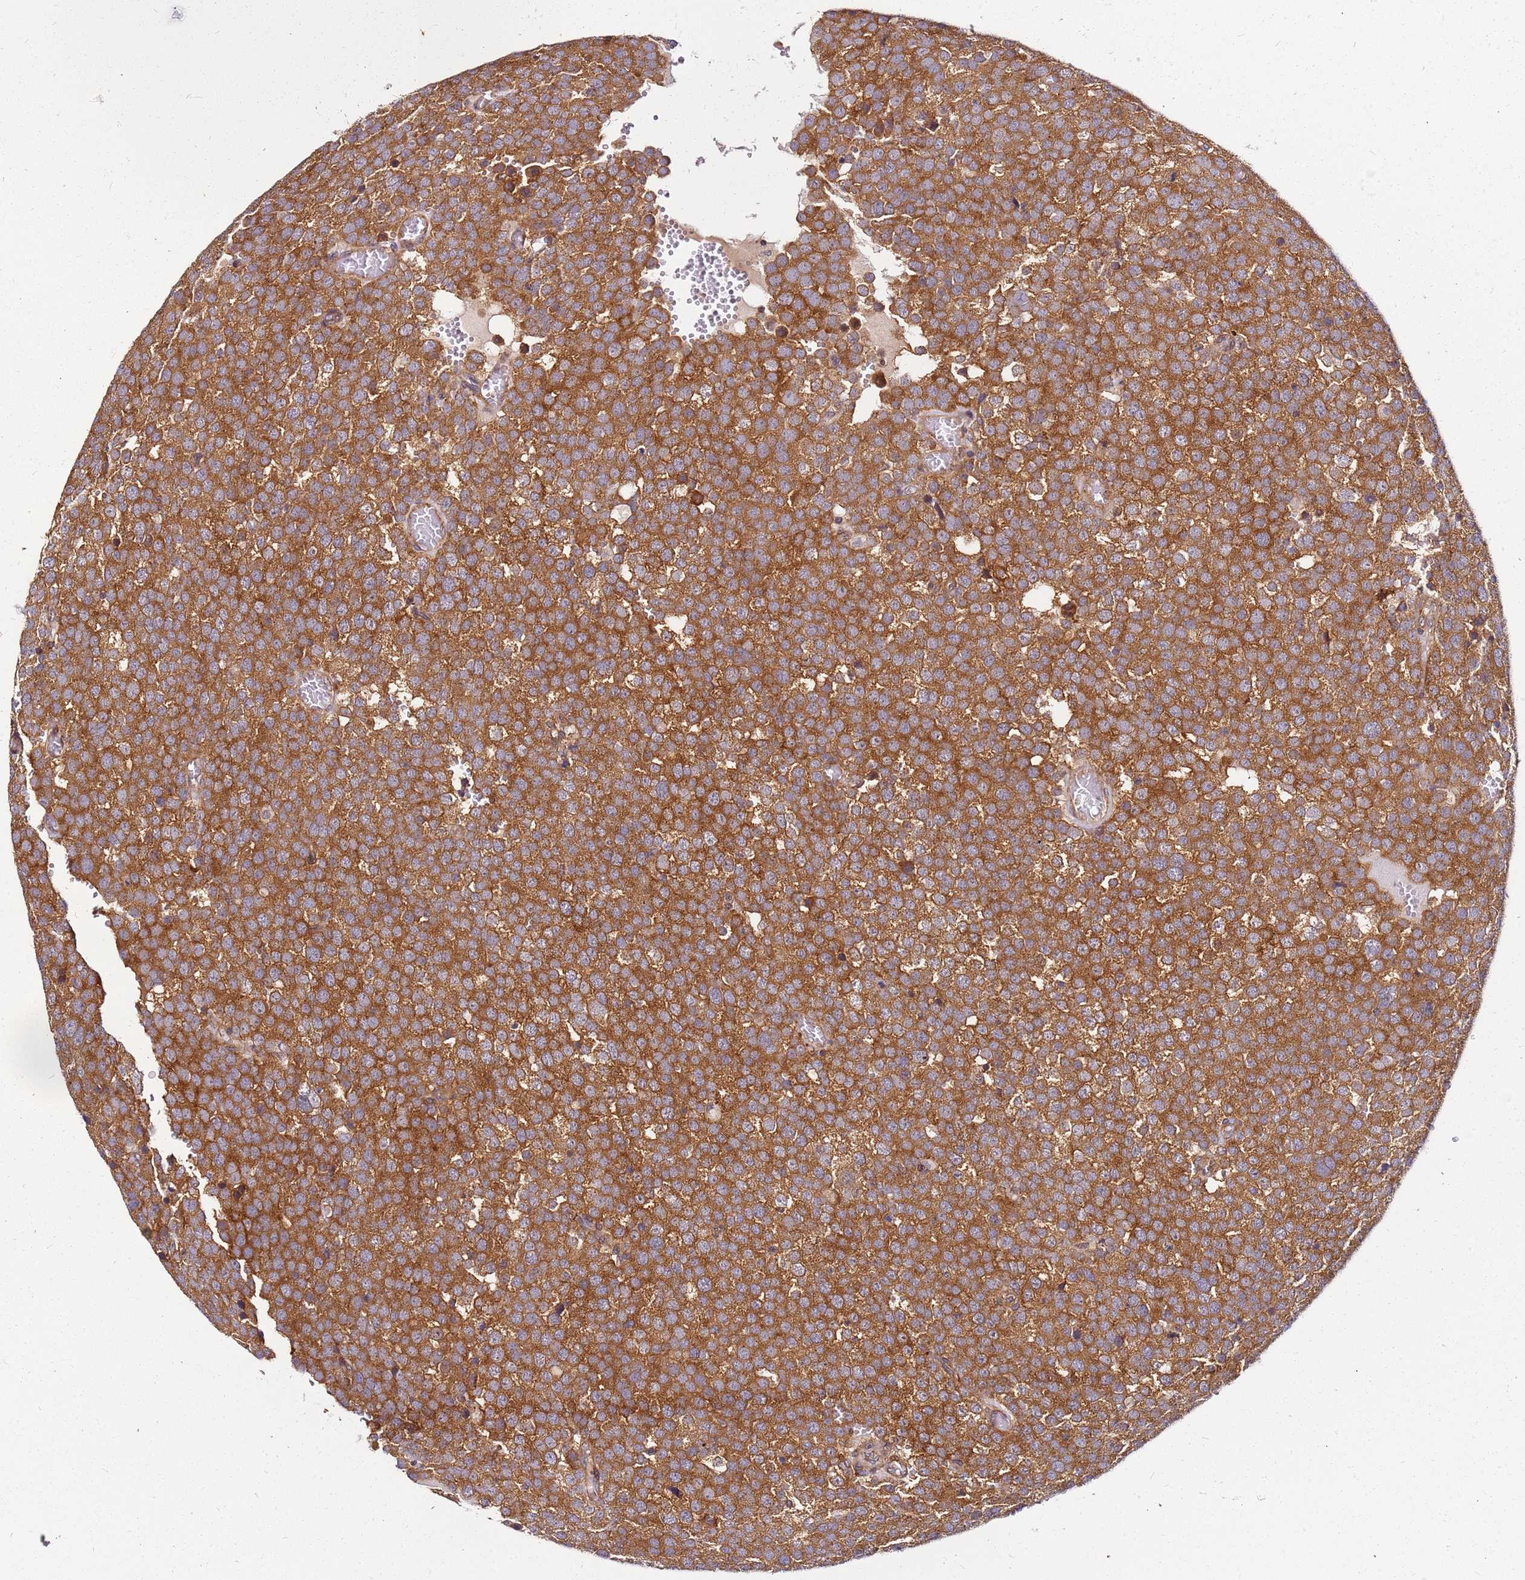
{"staining": {"intensity": "strong", "quantity": ">75%", "location": "cytoplasmic/membranous"}, "tissue": "testis cancer", "cell_type": "Tumor cells", "image_type": "cancer", "snomed": [{"axis": "morphology", "description": "Normal tissue, NOS"}, {"axis": "morphology", "description": "Seminoma, NOS"}, {"axis": "topography", "description": "Testis"}], "caption": "IHC photomicrograph of human testis cancer (seminoma) stained for a protein (brown), which shows high levels of strong cytoplasmic/membranous staining in approximately >75% of tumor cells.", "gene": "PIH1D1", "patient": {"sex": "male", "age": 71}}